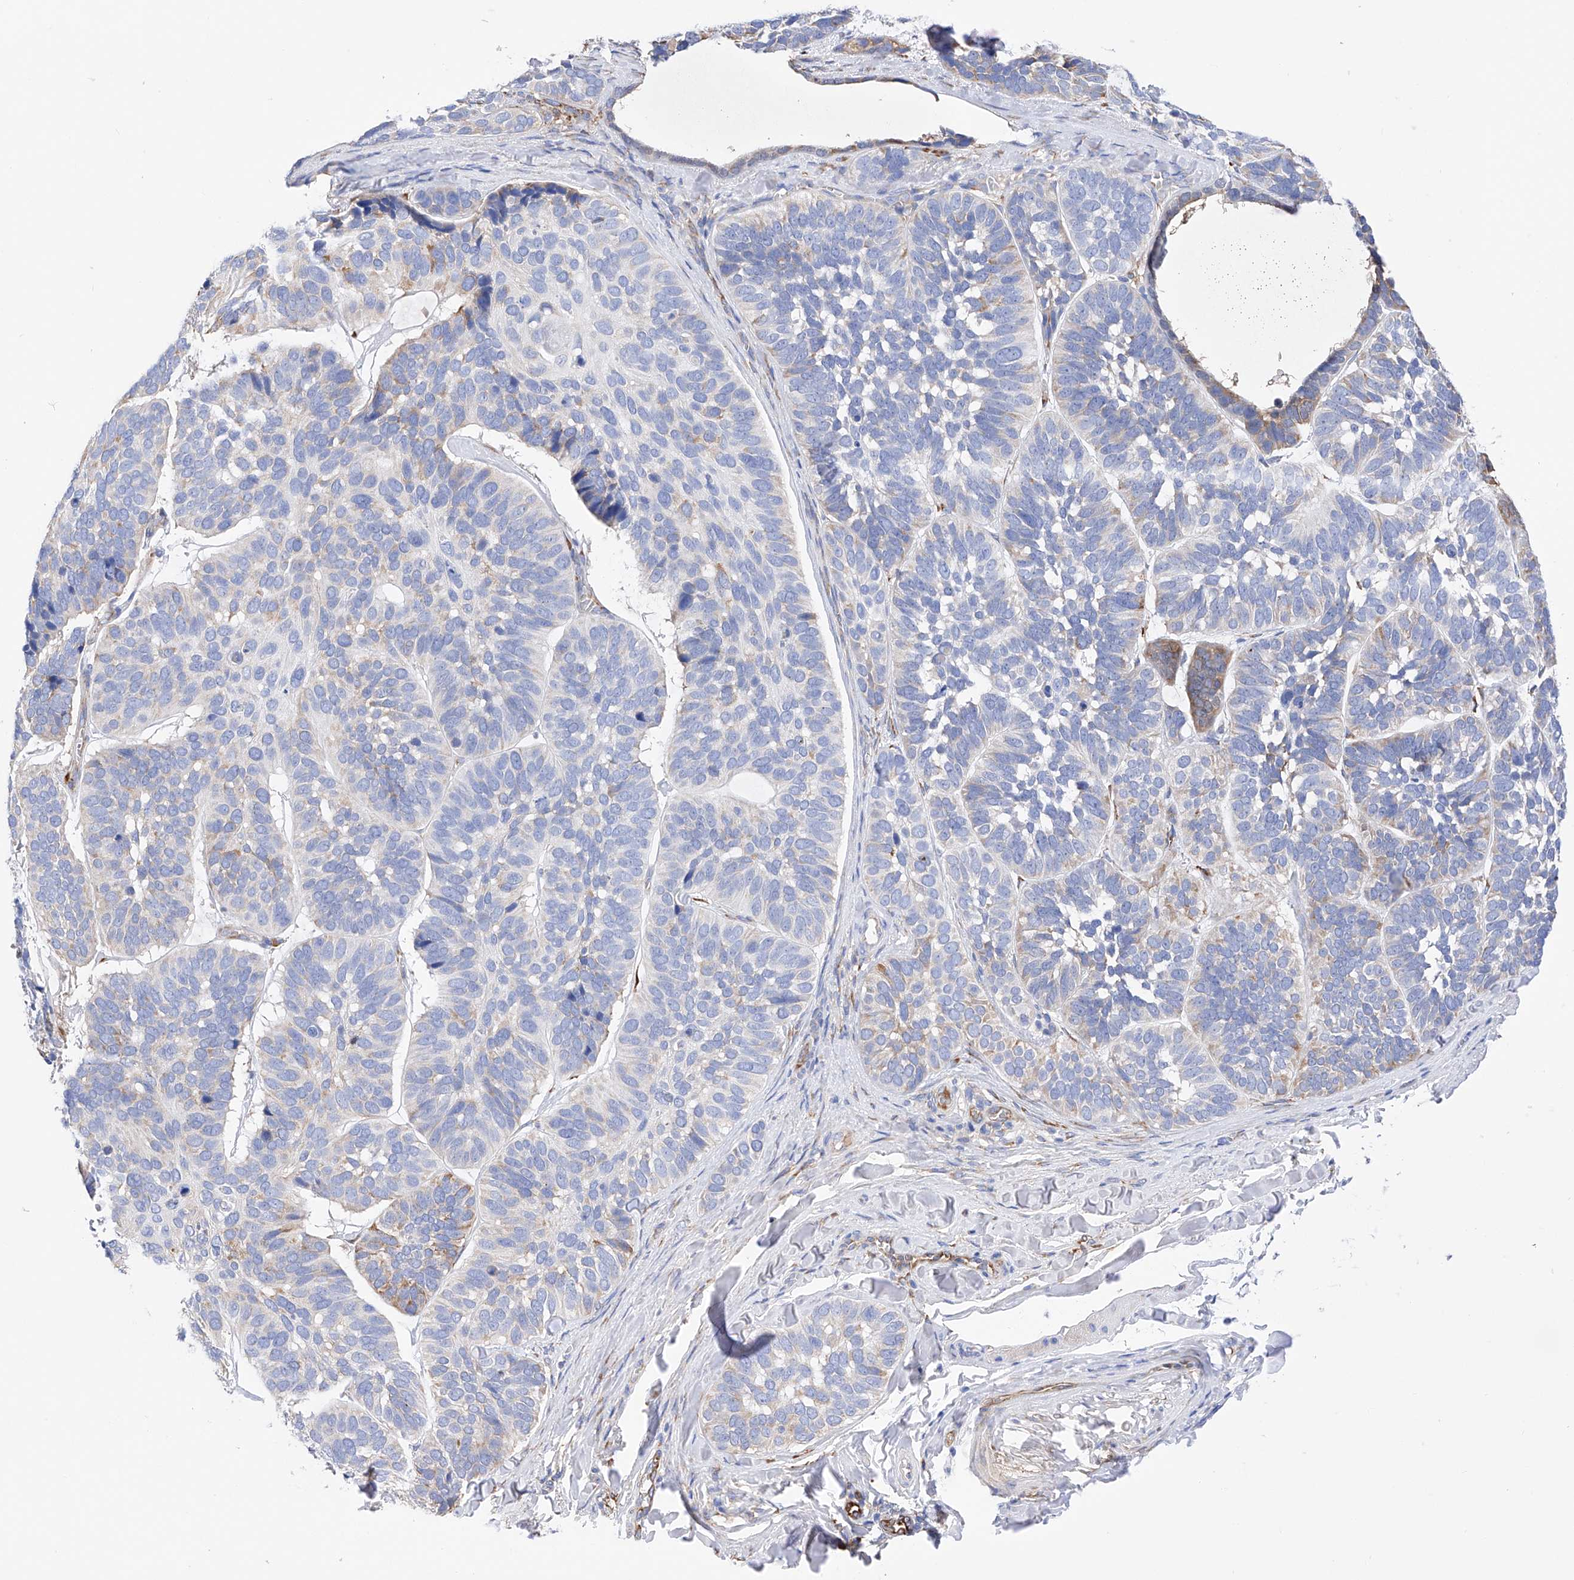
{"staining": {"intensity": "negative", "quantity": "none", "location": "none"}, "tissue": "skin cancer", "cell_type": "Tumor cells", "image_type": "cancer", "snomed": [{"axis": "morphology", "description": "Basal cell carcinoma"}, {"axis": "topography", "description": "Skin"}], "caption": "Basal cell carcinoma (skin) was stained to show a protein in brown. There is no significant positivity in tumor cells. (DAB IHC visualized using brightfield microscopy, high magnification).", "gene": "PDIA5", "patient": {"sex": "male", "age": 62}}